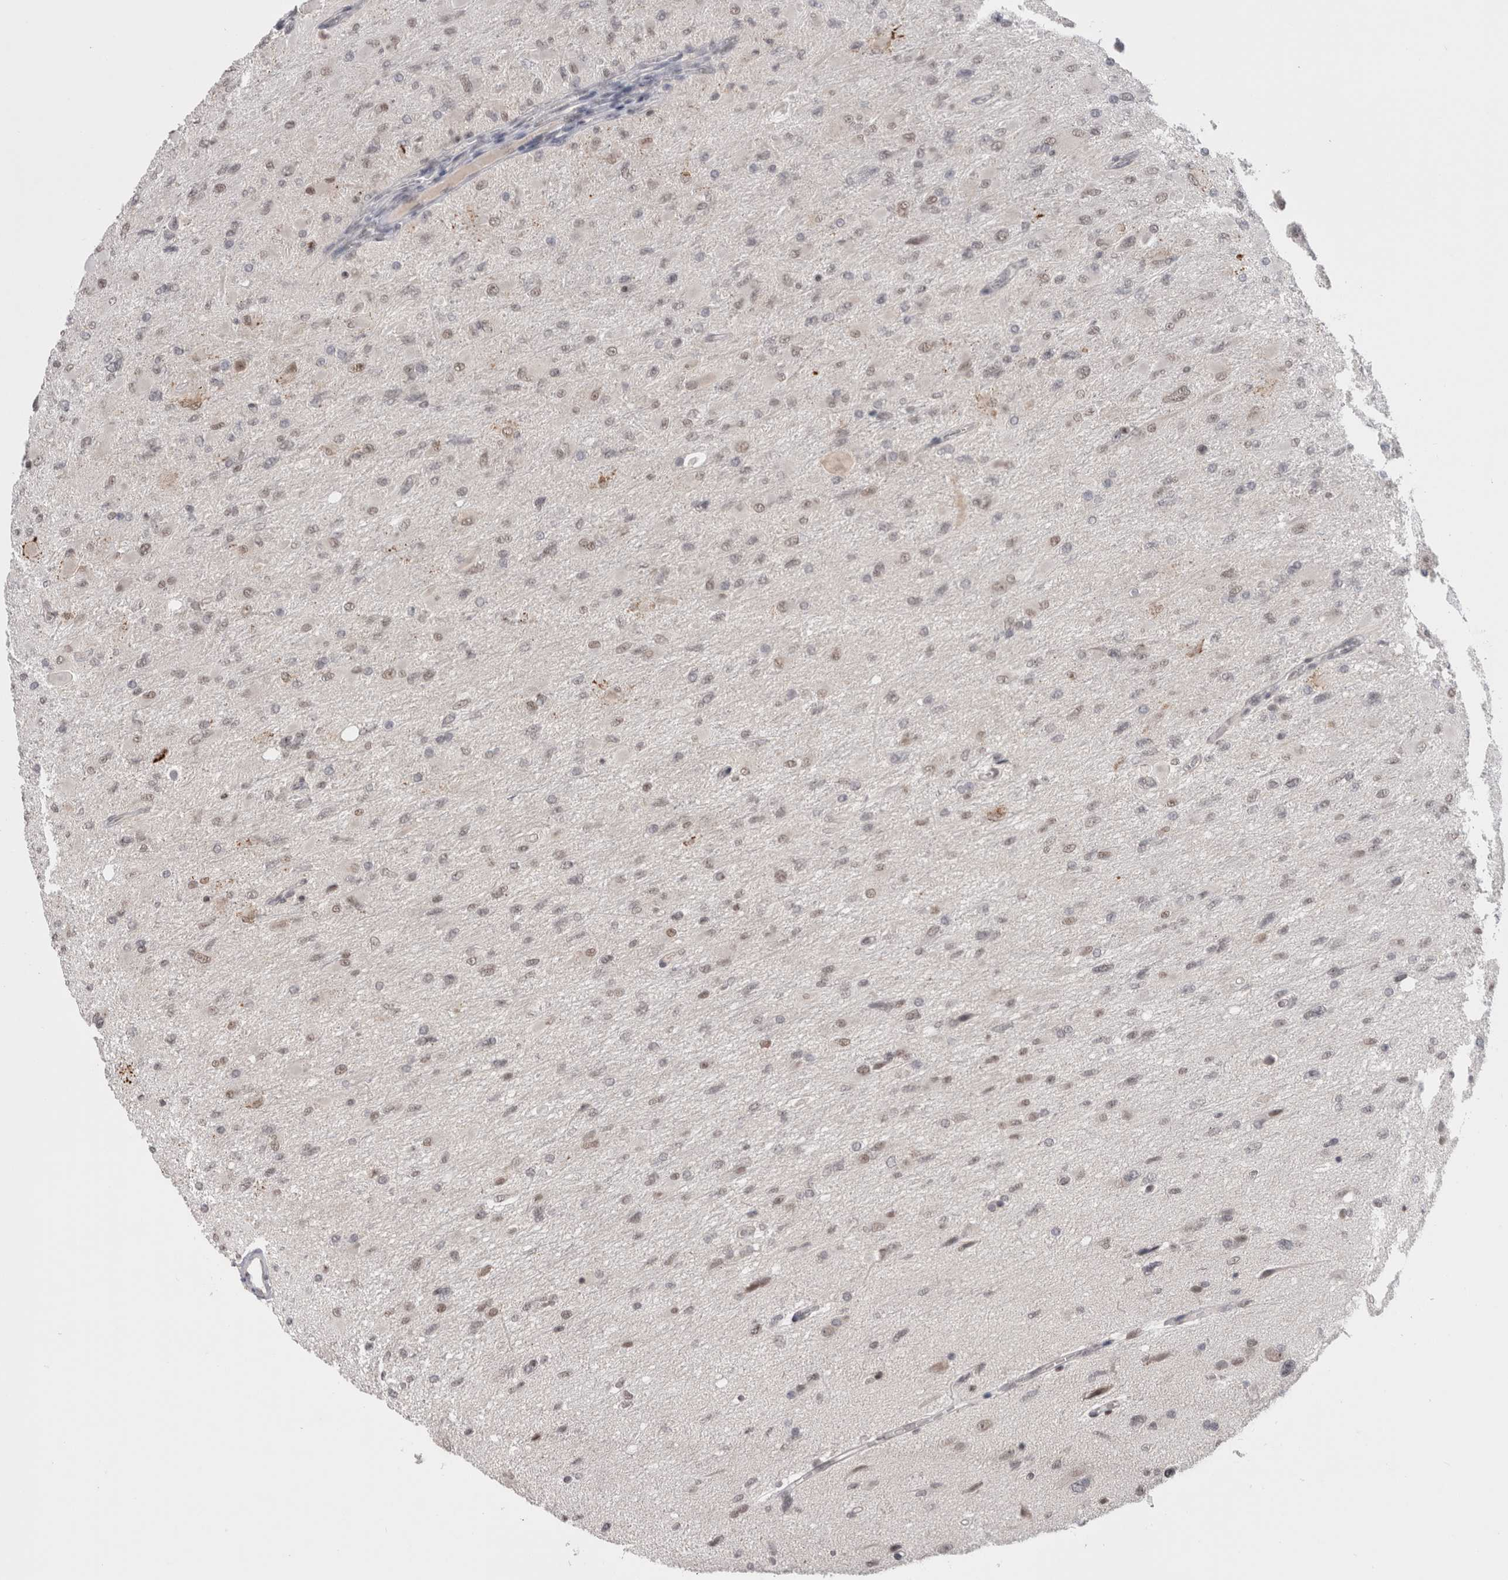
{"staining": {"intensity": "weak", "quantity": "25%-75%", "location": "nuclear"}, "tissue": "glioma", "cell_type": "Tumor cells", "image_type": "cancer", "snomed": [{"axis": "morphology", "description": "Glioma, malignant, High grade"}, {"axis": "topography", "description": "Cerebral cortex"}], "caption": "This is a photomicrograph of immunohistochemistry staining of malignant glioma (high-grade), which shows weak positivity in the nuclear of tumor cells.", "gene": "DAXX", "patient": {"sex": "female", "age": 36}}